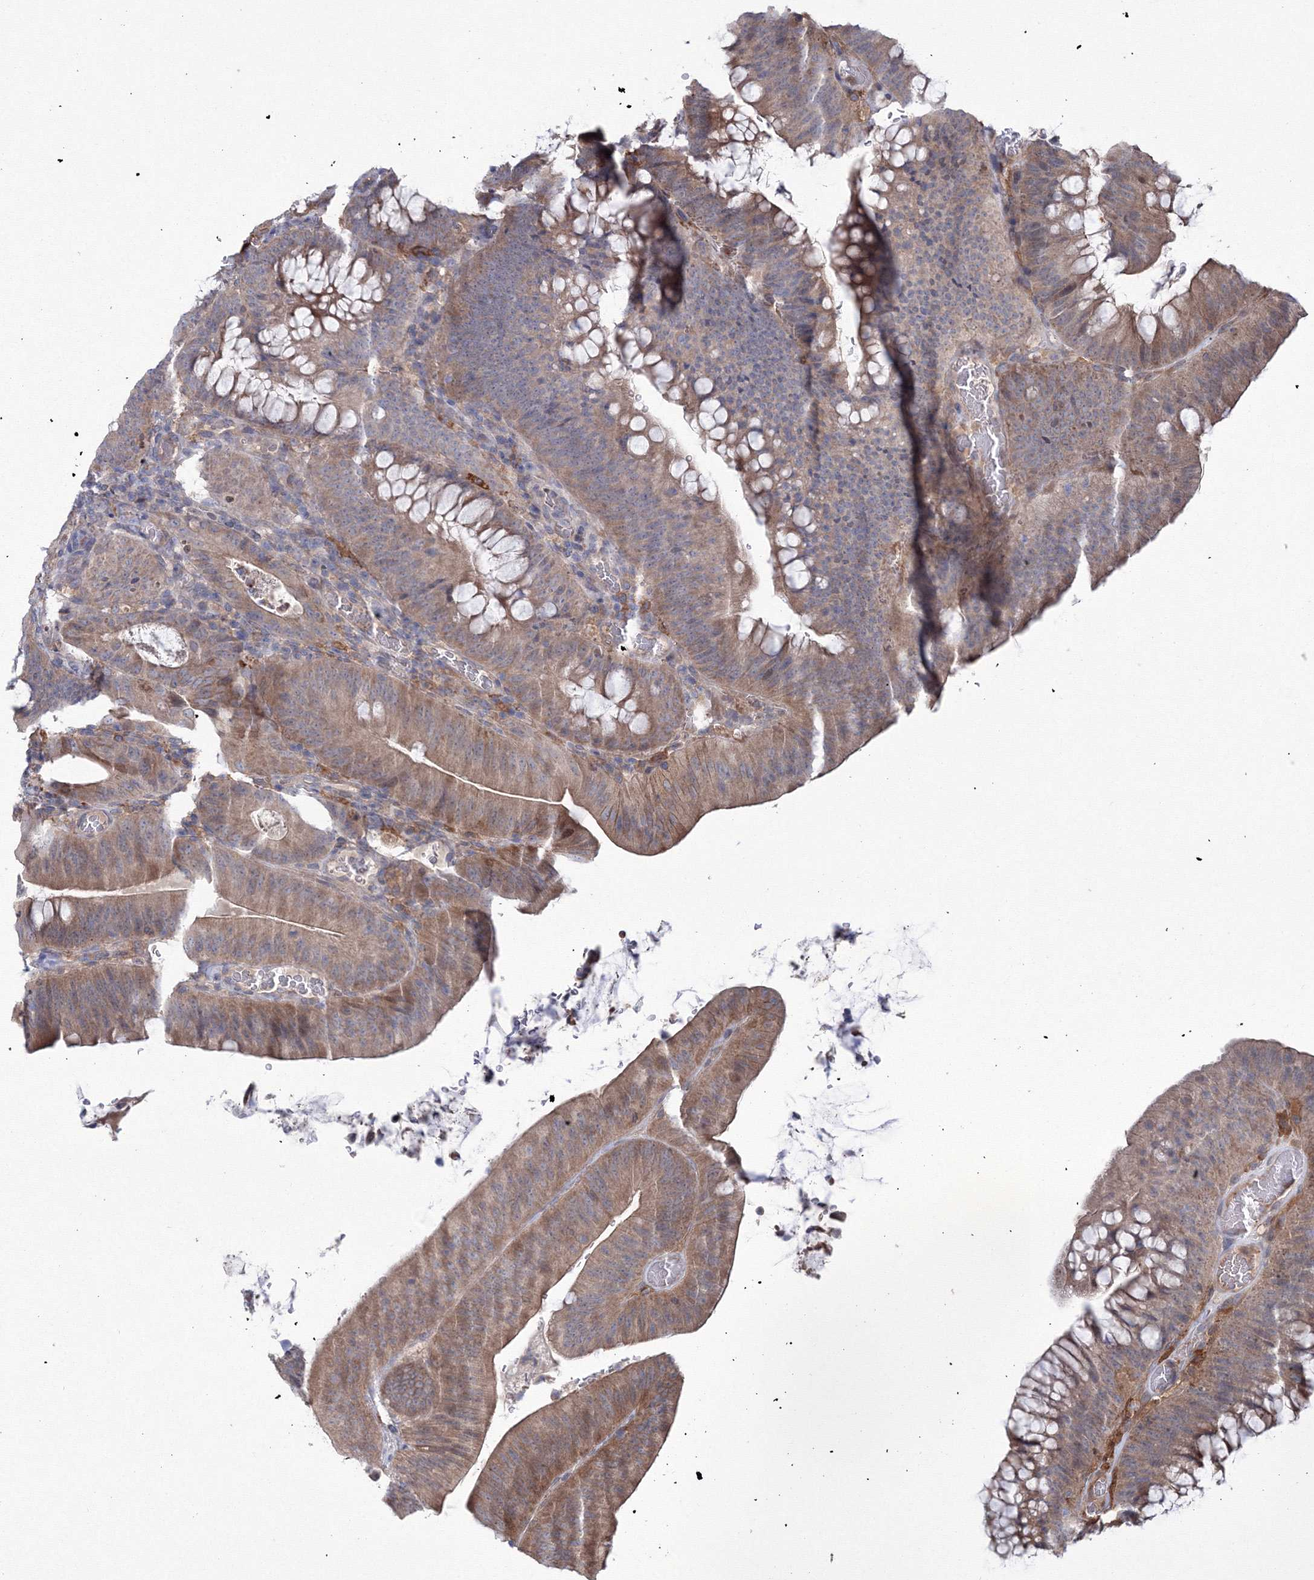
{"staining": {"intensity": "moderate", "quantity": "25%-75%", "location": "cytoplasmic/membranous"}, "tissue": "colorectal cancer", "cell_type": "Tumor cells", "image_type": "cancer", "snomed": [{"axis": "morphology", "description": "Normal tissue, NOS"}, {"axis": "topography", "description": "Colon"}], "caption": "Colorectal cancer stained with a brown dye demonstrates moderate cytoplasmic/membranous positive positivity in approximately 25%-75% of tumor cells.", "gene": "RANBP3L", "patient": {"sex": "female", "age": 82}}